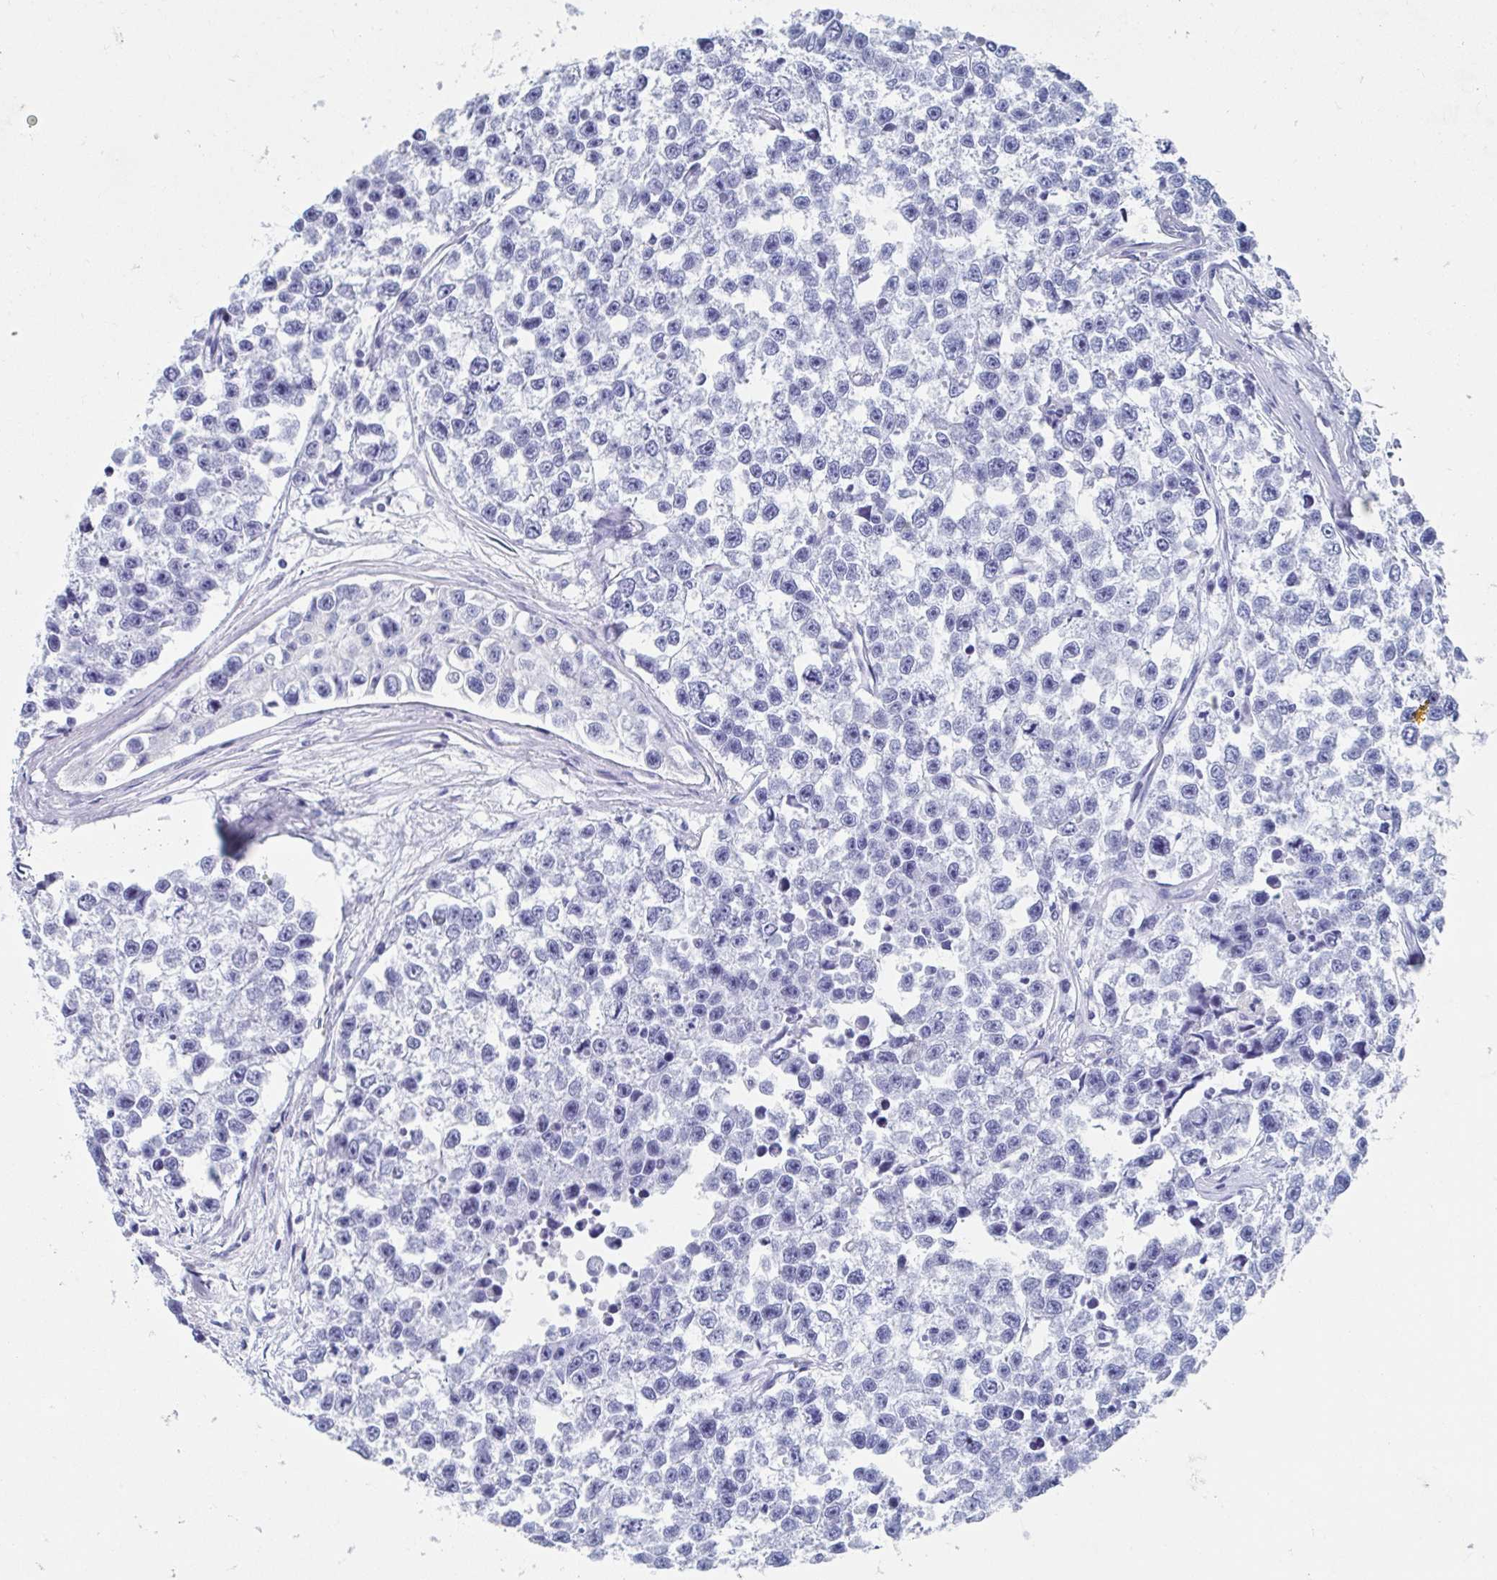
{"staining": {"intensity": "negative", "quantity": "none", "location": "none"}, "tissue": "testis cancer", "cell_type": "Tumor cells", "image_type": "cancer", "snomed": [{"axis": "morphology", "description": "Seminoma, NOS"}, {"axis": "topography", "description": "Testis"}], "caption": "The micrograph demonstrates no staining of tumor cells in testis cancer.", "gene": "SHCBP1L", "patient": {"sex": "male", "age": 26}}